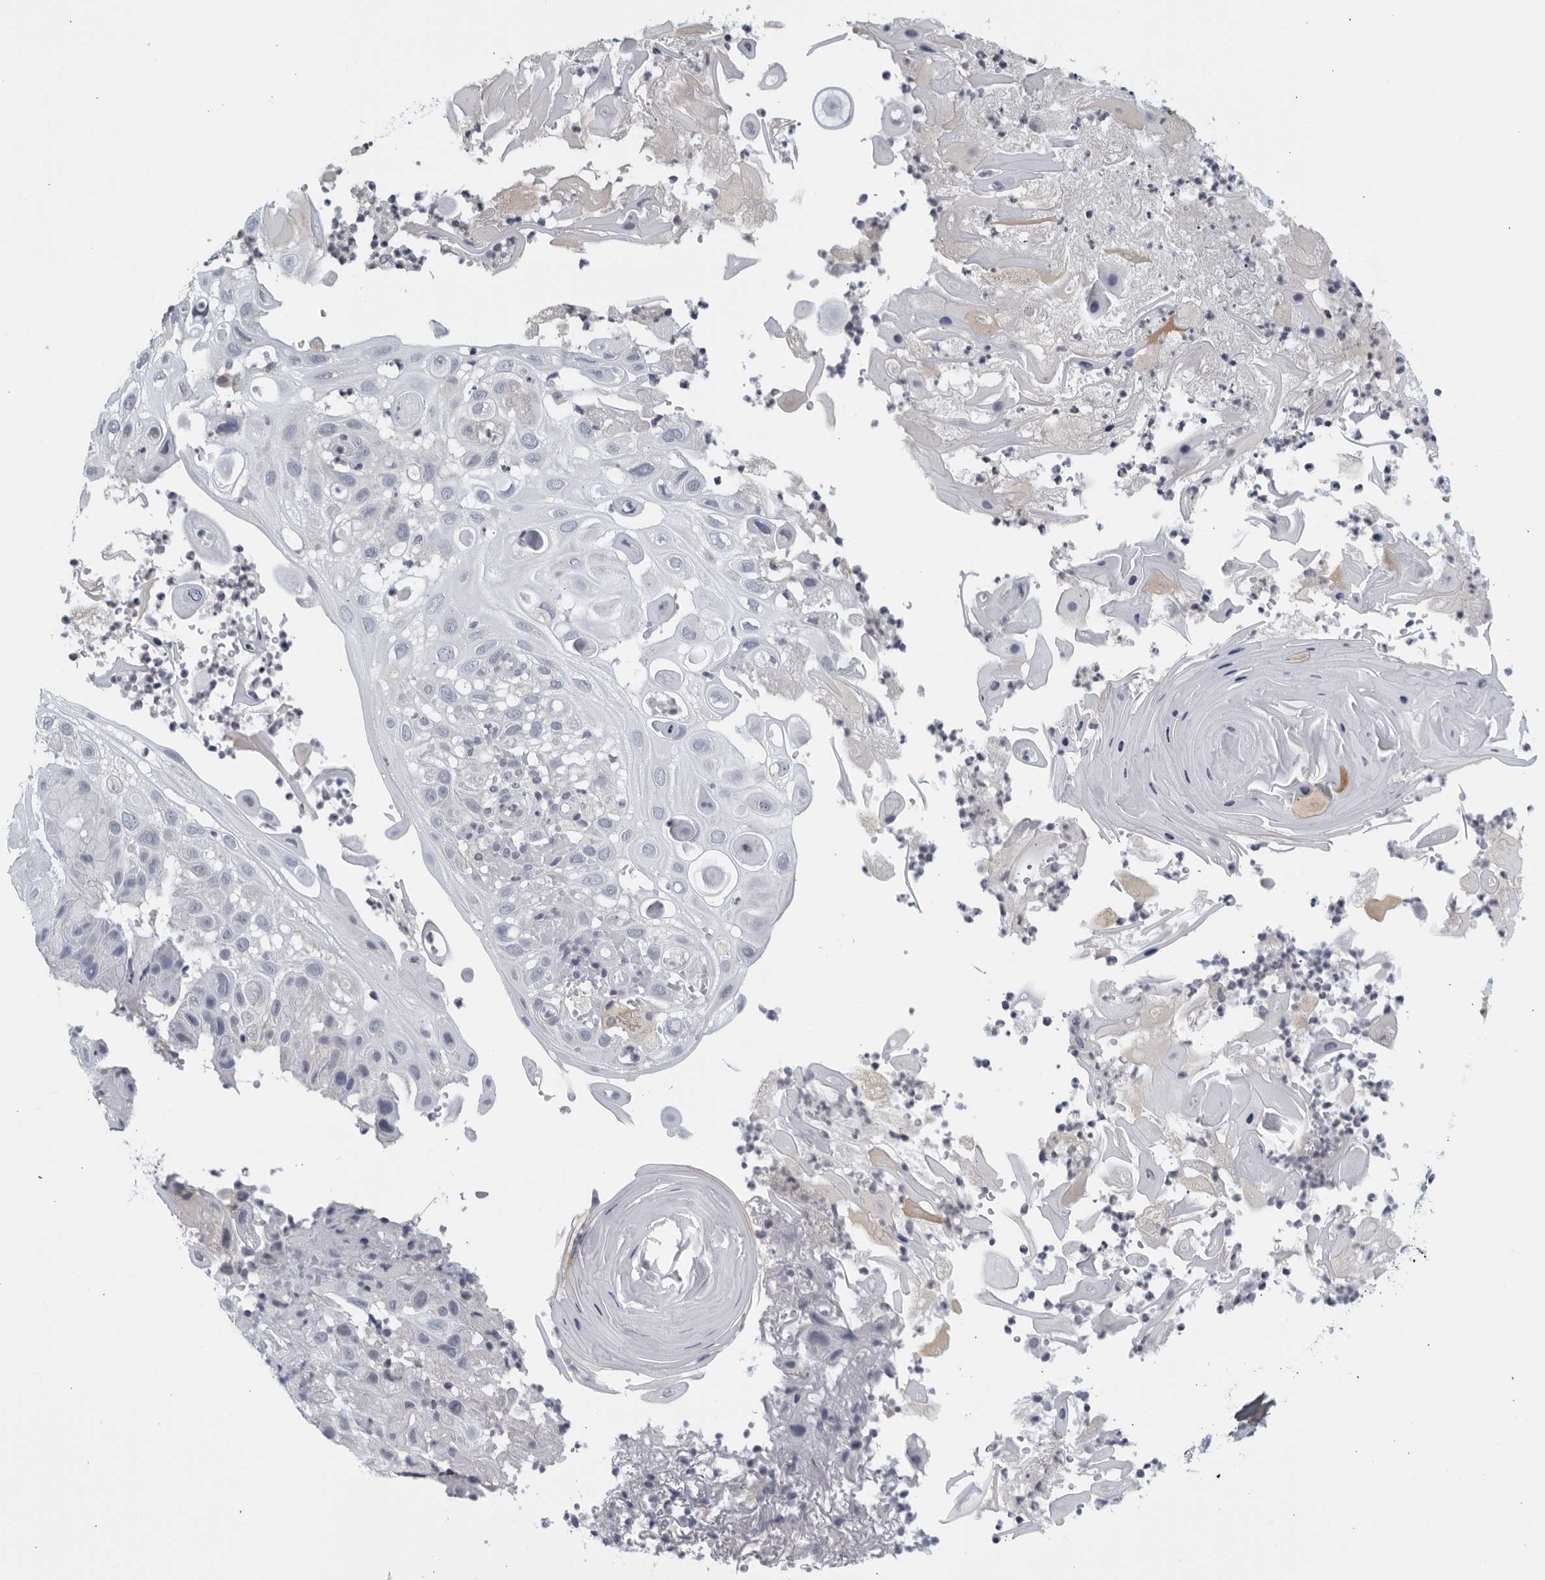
{"staining": {"intensity": "negative", "quantity": "none", "location": "none"}, "tissue": "skin cancer", "cell_type": "Tumor cells", "image_type": "cancer", "snomed": [{"axis": "morphology", "description": "Normal tissue, NOS"}, {"axis": "morphology", "description": "Squamous cell carcinoma, NOS"}, {"axis": "topography", "description": "Skin"}], "caption": "Protein analysis of skin cancer (squamous cell carcinoma) displays no significant positivity in tumor cells.", "gene": "MATN1", "patient": {"sex": "female", "age": 96}}